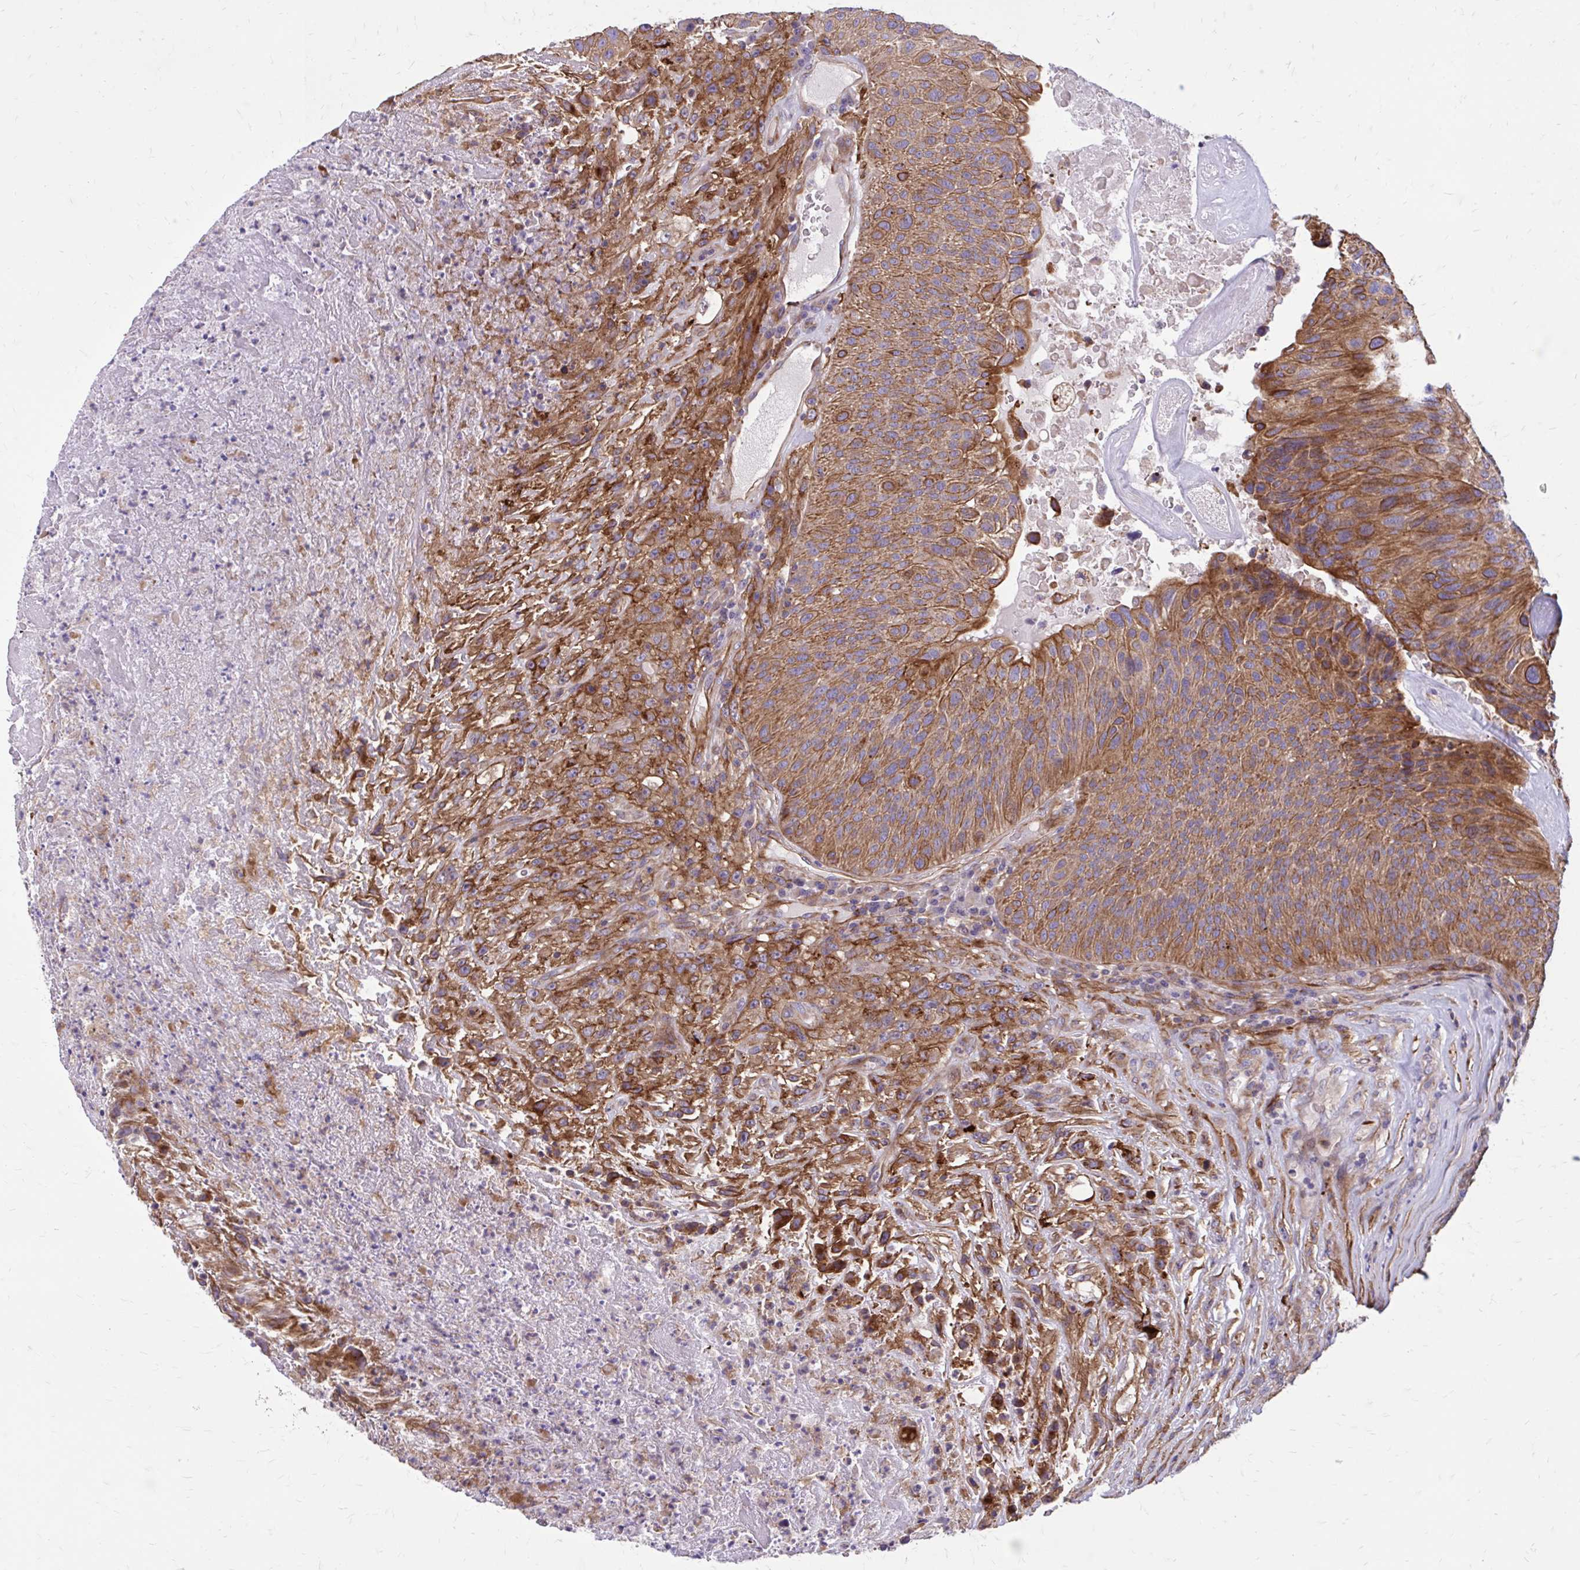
{"staining": {"intensity": "moderate", "quantity": ">75%", "location": "cytoplasmic/membranous"}, "tissue": "urothelial cancer", "cell_type": "Tumor cells", "image_type": "cancer", "snomed": [{"axis": "morphology", "description": "Urothelial carcinoma, High grade"}, {"axis": "topography", "description": "Urinary bladder"}], "caption": "Protein expression analysis of human high-grade urothelial carcinoma reveals moderate cytoplasmic/membranous staining in about >75% of tumor cells.", "gene": "FAP", "patient": {"sex": "male", "age": 66}}